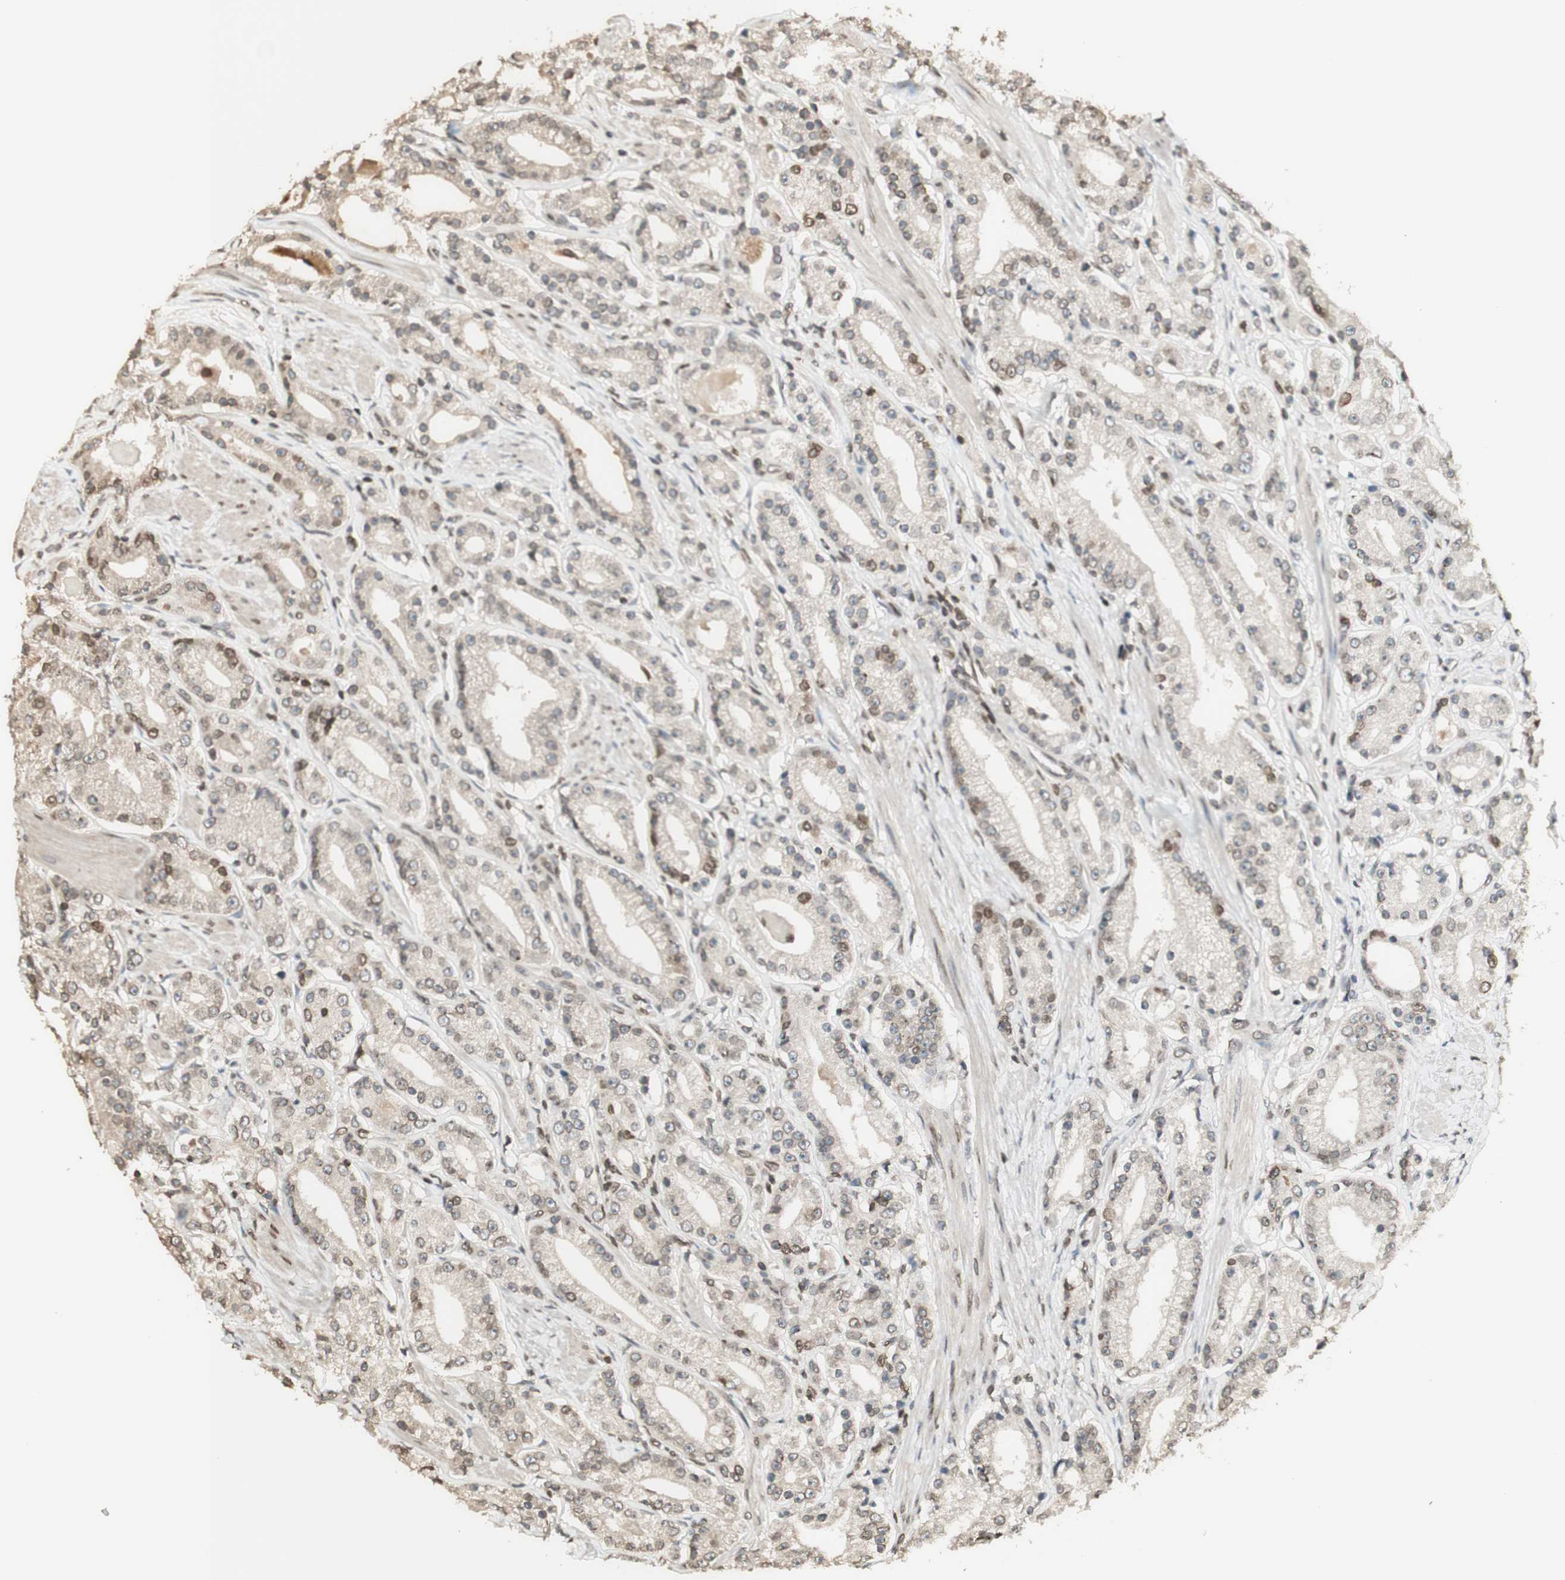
{"staining": {"intensity": "moderate", "quantity": "<25%", "location": "cytoplasmic/membranous,nuclear"}, "tissue": "prostate cancer", "cell_type": "Tumor cells", "image_type": "cancer", "snomed": [{"axis": "morphology", "description": "Adenocarcinoma, Low grade"}, {"axis": "topography", "description": "Prostate"}], "caption": "An immunohistochemistry (IHC) image of tumor tissue is shown. Protein staining in brown labels moderate cytoplasmic/membranous and nuclear positivity in prostate adenocarcinoma (low-grade) within tumor cells. (DAB (3,3'-diaminobenzidine) = brown stain, brightfield microscopy at high magnification).", "gene": "TMPO", "patient": {"sex": "male", "age": 63}}